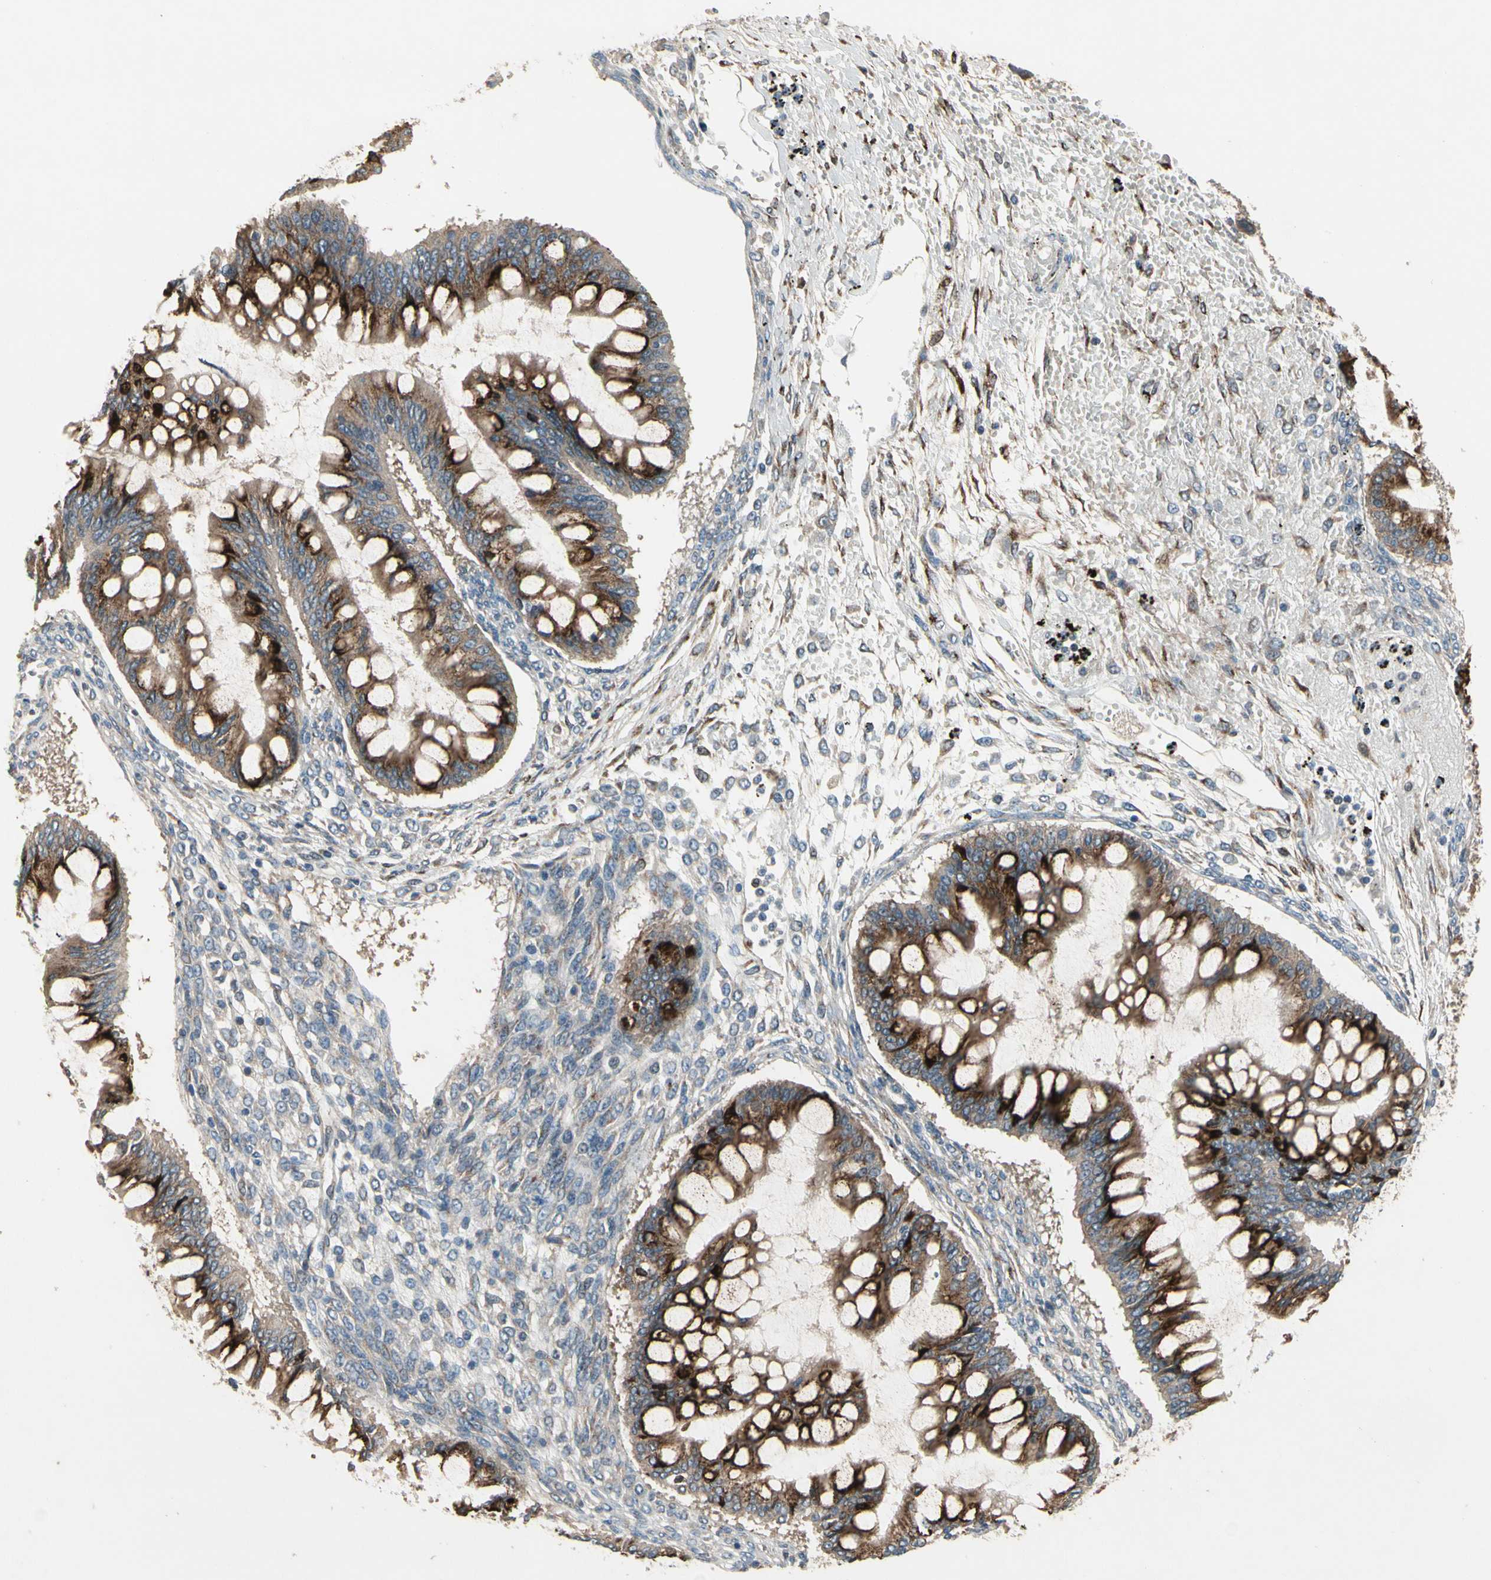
{"staining": {"intensity": "strong", "quantity": ">75%", "location": "cytoplasmic/membranous"}, "tissue": "ovarian cancer", "cell_type": "Tumor cells", "image_type": "cancer", "snomed": [{"axis": "morphology", "description": "Cystadenocarcinoma, mucinous, NOS"}, {"axis": "topography", "description": "Ovary"}], "caption": "Mucinous cystadenocarcinoma (ovarian) was stained to show a protein in brown. There is high levels of strong cytoplasmic/membranous staining in approximately >75% of tumor cells. Nuclei are stained in blue.", "gene": "CGREF1", "patient": {"sex": "female", "age": 73}}